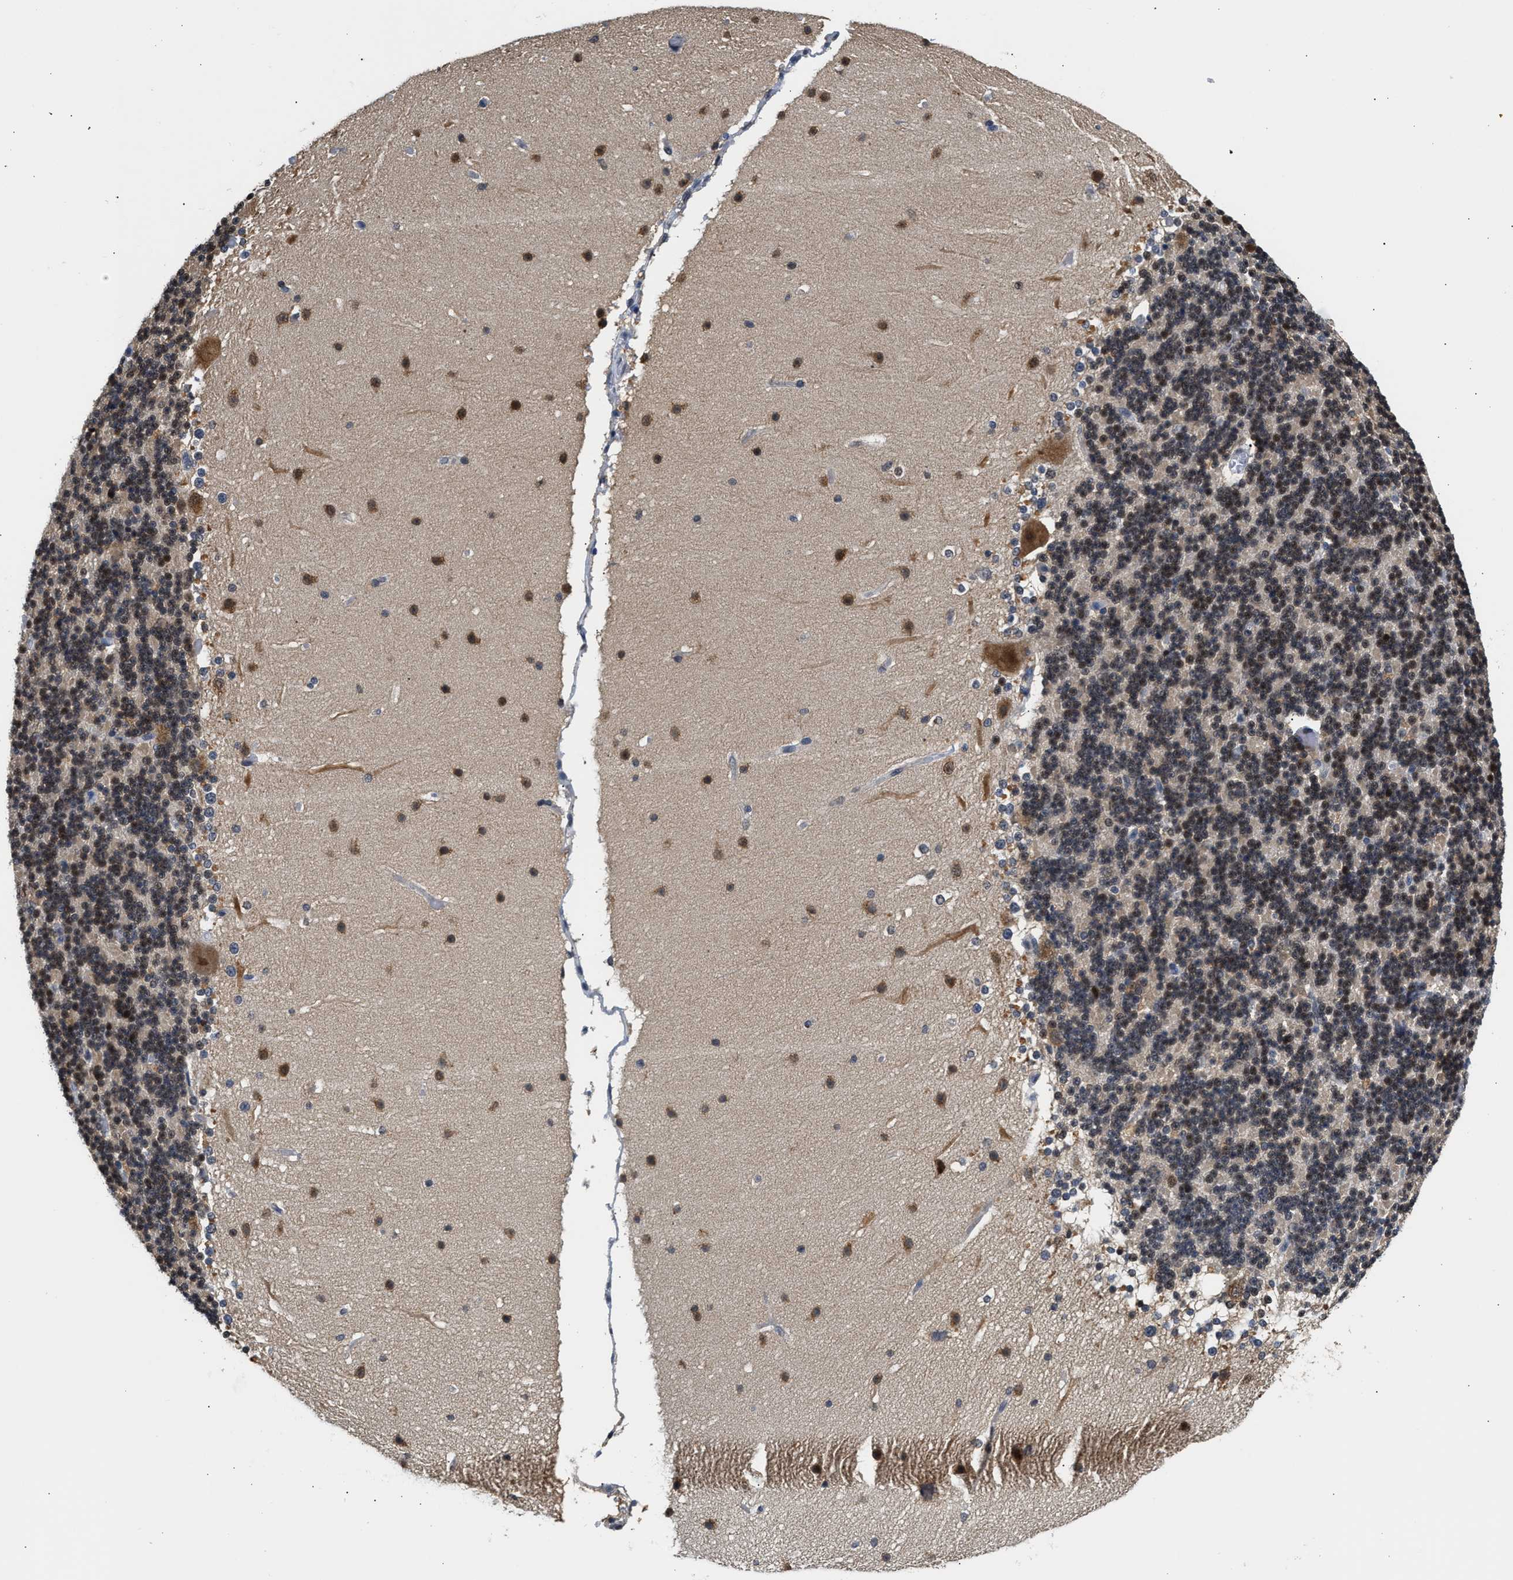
{"staining": {"intensity": "moderate", "quantity": "<25%", "location": "nuclear"}, "tissue": "cerebellum", "cell_type": "Cells in granular layer", "image_type": "normal", "snomed": [{"axis": "morphology", "description": "Normal tissue, NOS"}, {"axis": "topography", "description": "Cerebellum"}], "caption": "IHC staining of unremarkable cerebellum, which exhibits low levels of moderate nuclear expression in approximately <25% of cells in granular layer indicating moderate nuclear protein positivity. The staining was performed using DAB (3,3'-diaminobenzidine) (brown) for protein detection and nuclei were counterstained in hematoxylin (blue).", "gene": "PPM1L", "patient": {"sex": "female", "age": 19}}